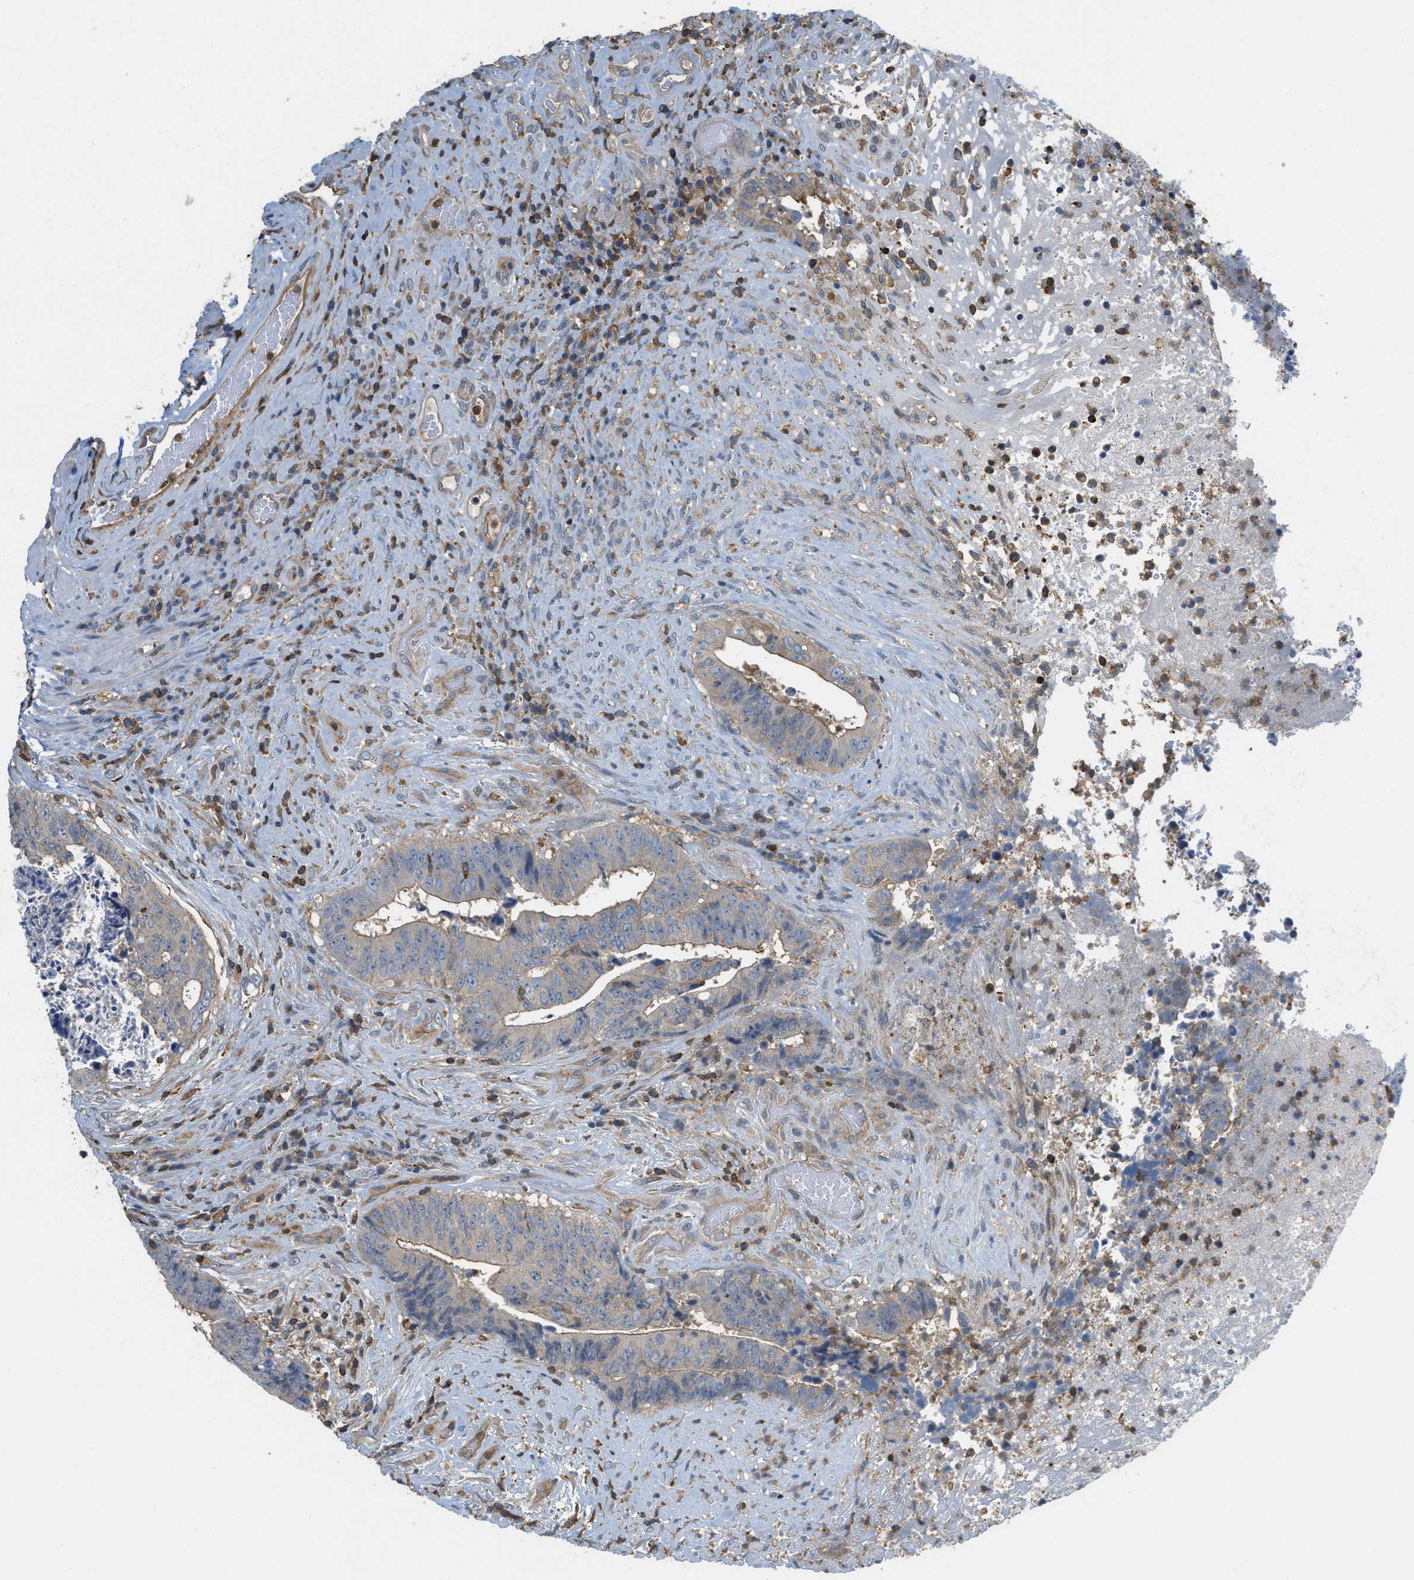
{"staining": {"intensity": "weak", "quantity": "25%-75%", "location": "cytoplasmic/membranous"}, "tissue": "colorectal cancer", "cell_type": "Tumor cells", "image_type": "cancer", "snomed": [{"axis": "morphology", "description": "Adenocarcinoma, NOS"}, {"axis": "topography", "description": "Rectum"}], "caption": "This histopathology image demonstrates IHC staining of adenocarcinoma (colorectal), with low weak cytoplasmic/membranous positivity in about 25%-75% of tumor cells.", "gene": "GRIK2", "patient": {"sex": "male", "age": 72}}